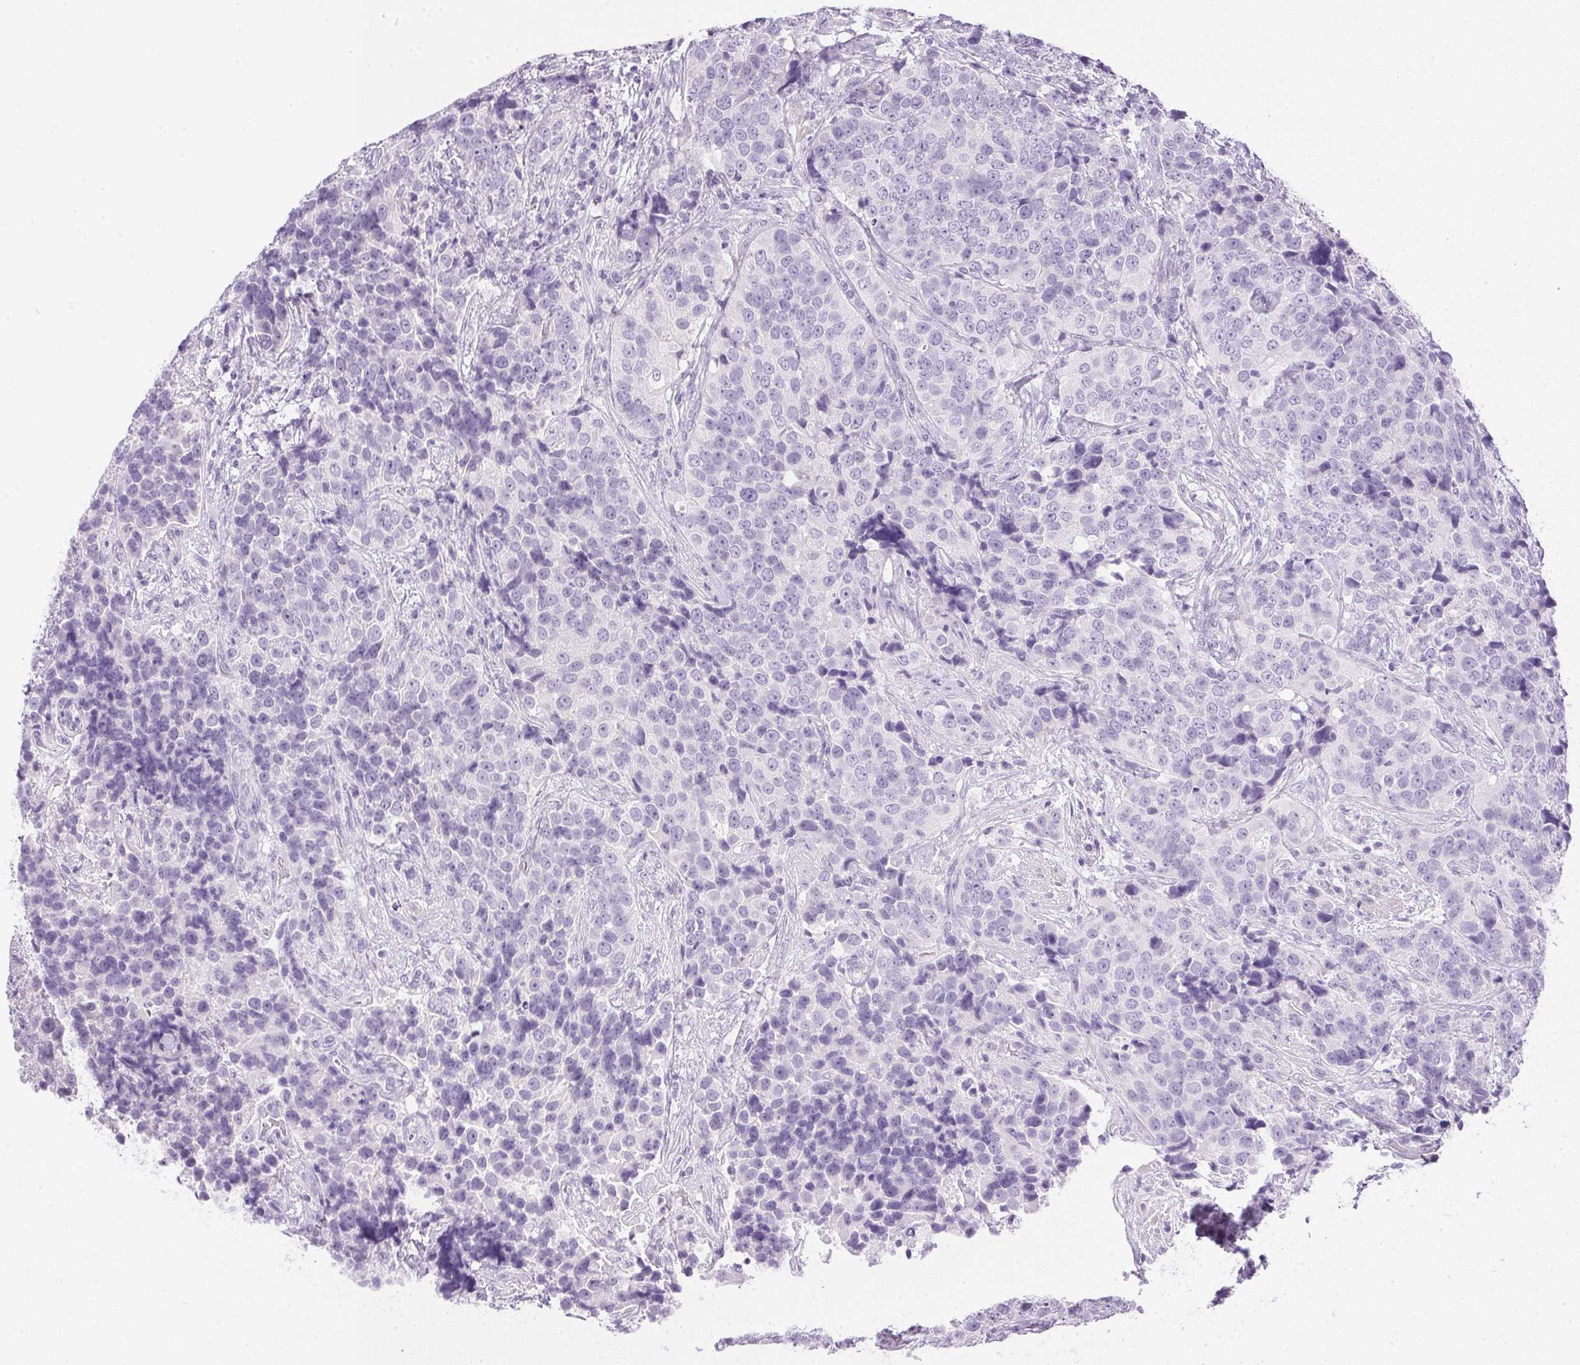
{"staining": {"intensity": "negative", "quantity": "none", "location": "none"}, "tissue": "urothelial cancer", "cell_type": "Tumor cells", "image_type": "cancer", "snomed": [{"axis": "morphology", "description": "Urothelial carcinoma, NOS"}, {"axis": "topography", "description": "Urinary bladder"}], "caption": "Image shows no significant protein expression in tumor cells of transitional cell carcinoma.", "gene": "CTRL", "patient": {"sex": "male", "age": 52}}